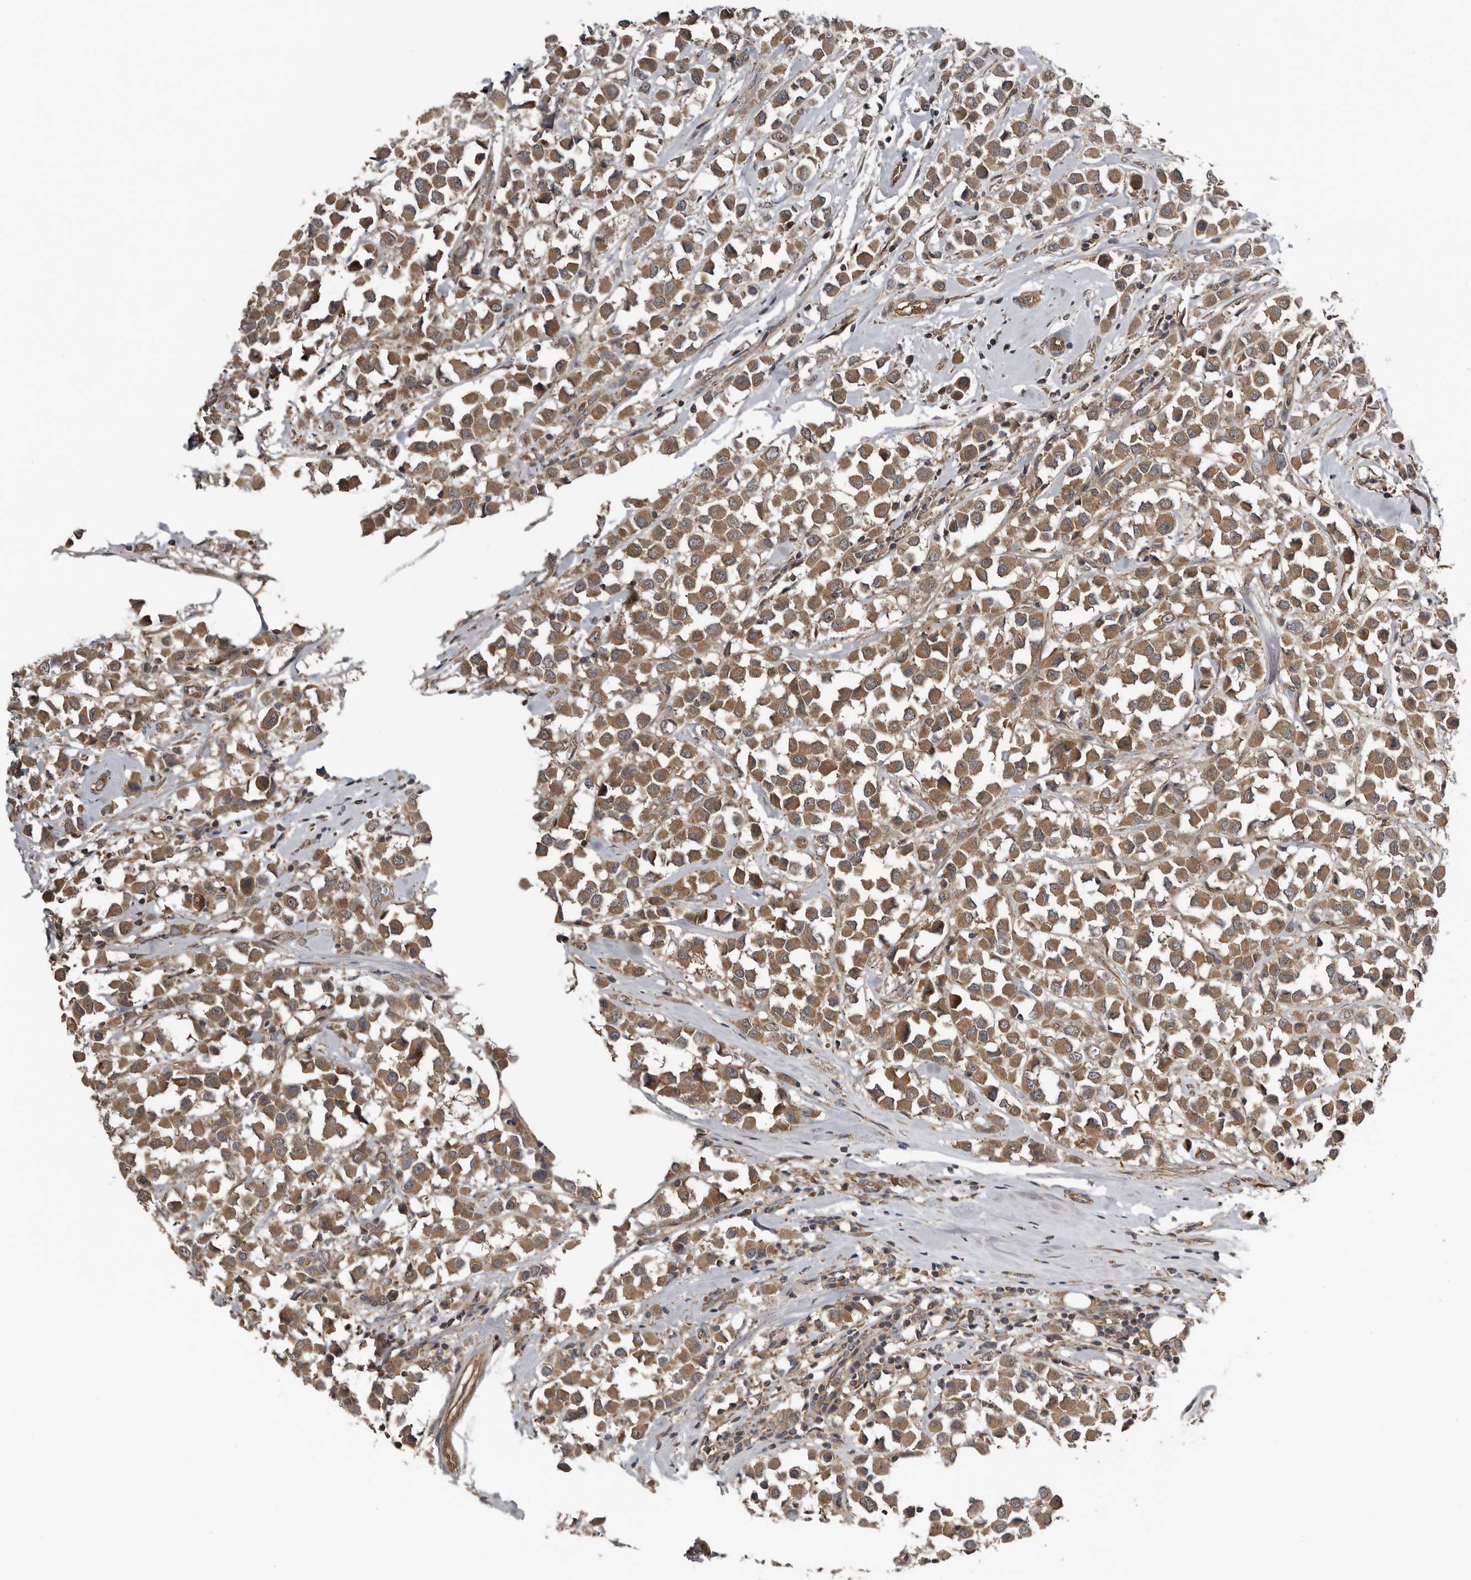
{"staining": {"intensity": "moderate", "quantity": ">75%", "location": "cytoplasmic/membranous"}, "tissue": "breast cancer", "cell_type": "Tumor cells", "image_type": "cancer", "snomed": [{"axis": "morphology", "description": "Duct carcinoma"}, {"axis": "topography", "description": "Breast"}], "caption": "There is medium levels of moderate cytoplasmic/membranous positivity in tumor cells of breast invasive ductal carcinoma, as demonstrated by immunohistochemical staining (brown color).", "gene": "DNAJB4", "patient": {"sex": "female", "age": 61}}